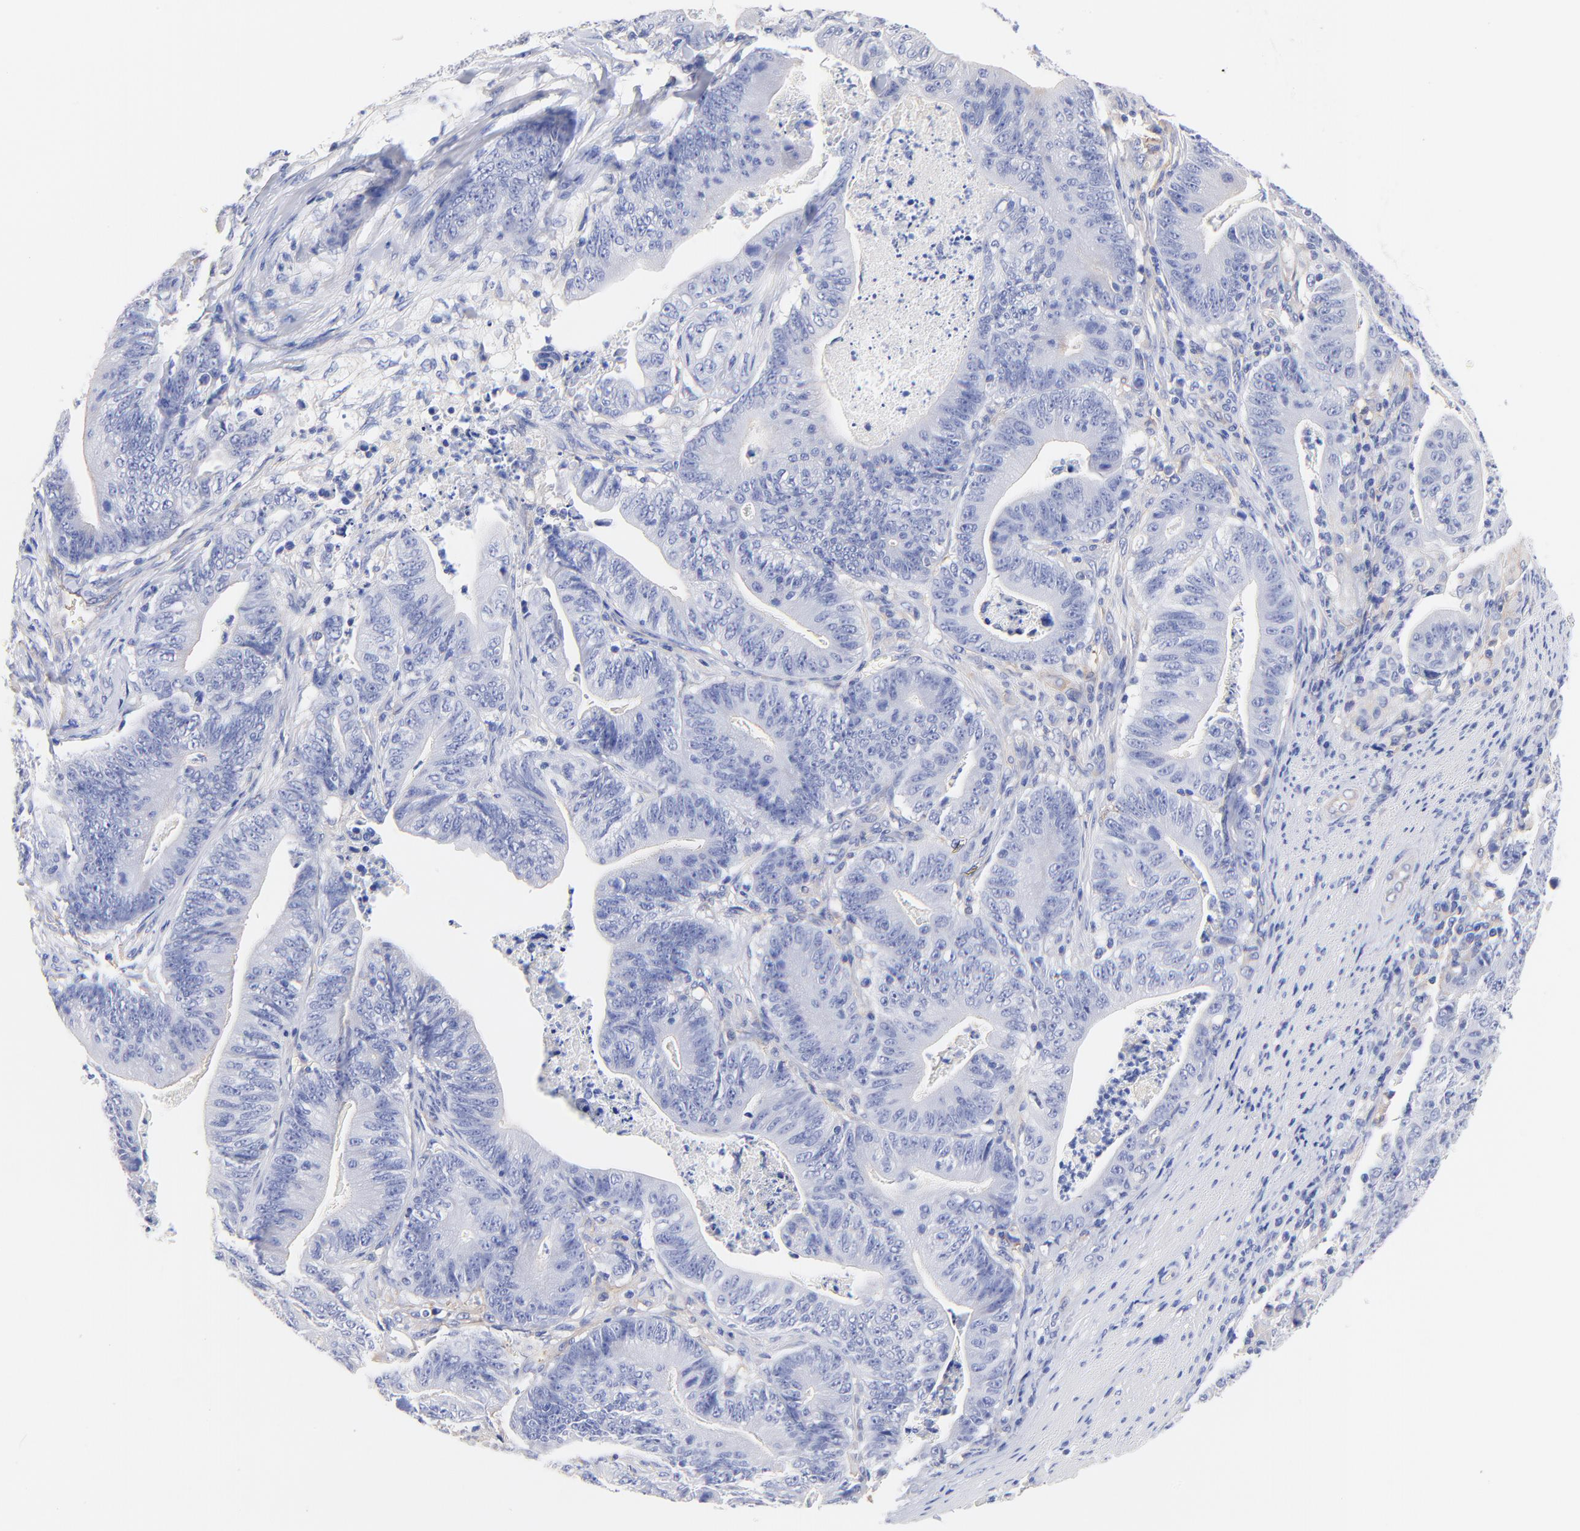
{"staining": {"intensity": "negative", "quantity": "none", "location": "none"}, "tissue": "stomach cancer", "cell_type": "Tumor cells", "image_type": "cancer", "snomed": [{"axis": "morphology", "description": "Adenocarcinoma, NOS"}, {"axis": "topography", "description": "Stomach, lower"}], "caption": "High power microscopy image of an IHC image of stomach cancer (adenocarcinoma), revealing no significant positivity in tumor cells.", "gene": "SLC44A2", "patient": {"sex": "female", "age": 86}}